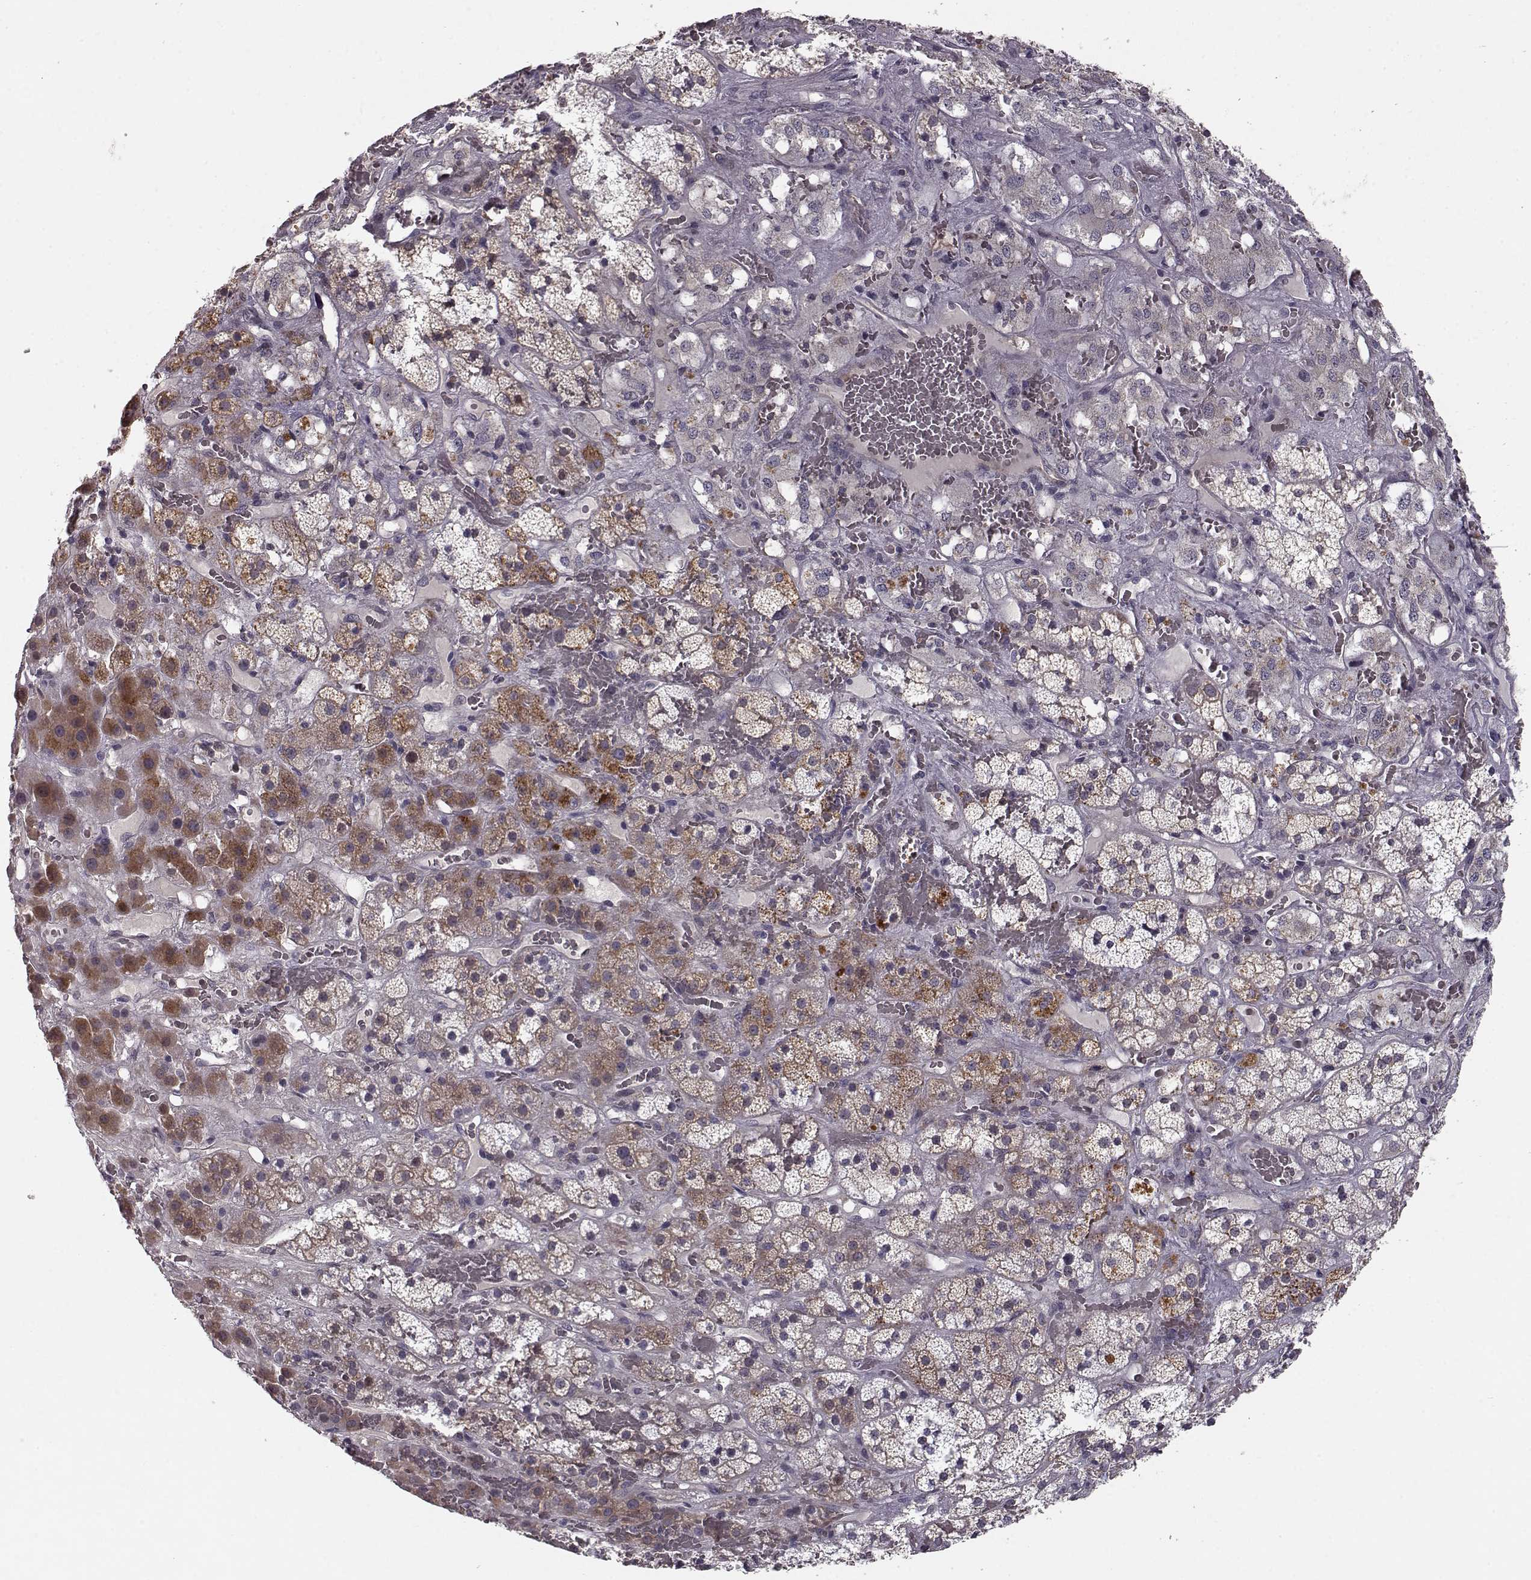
{"staining": {"intensity": "moderate", "quantity": "25%-75%", "location": "cytoplasmic/membranous"}, "tissue": "adrenal gland", "cell_type": "Glandular cells", "image_type": "normal", "snomed": [{"axis": "morphology", "description": "Normal tissue, NOS"}, {"axis": "topography", "description": "Adrenal gland"}], "caption": "Immunohistochemistry (IHC) of unremarkable adrenal gland exhibits medium levels of moderate cytoplasmic/membranous staining in about 25%-75% of glandular cells.", "gene": "RANBP1", "patient": {"sex": "male", "age": 57}}